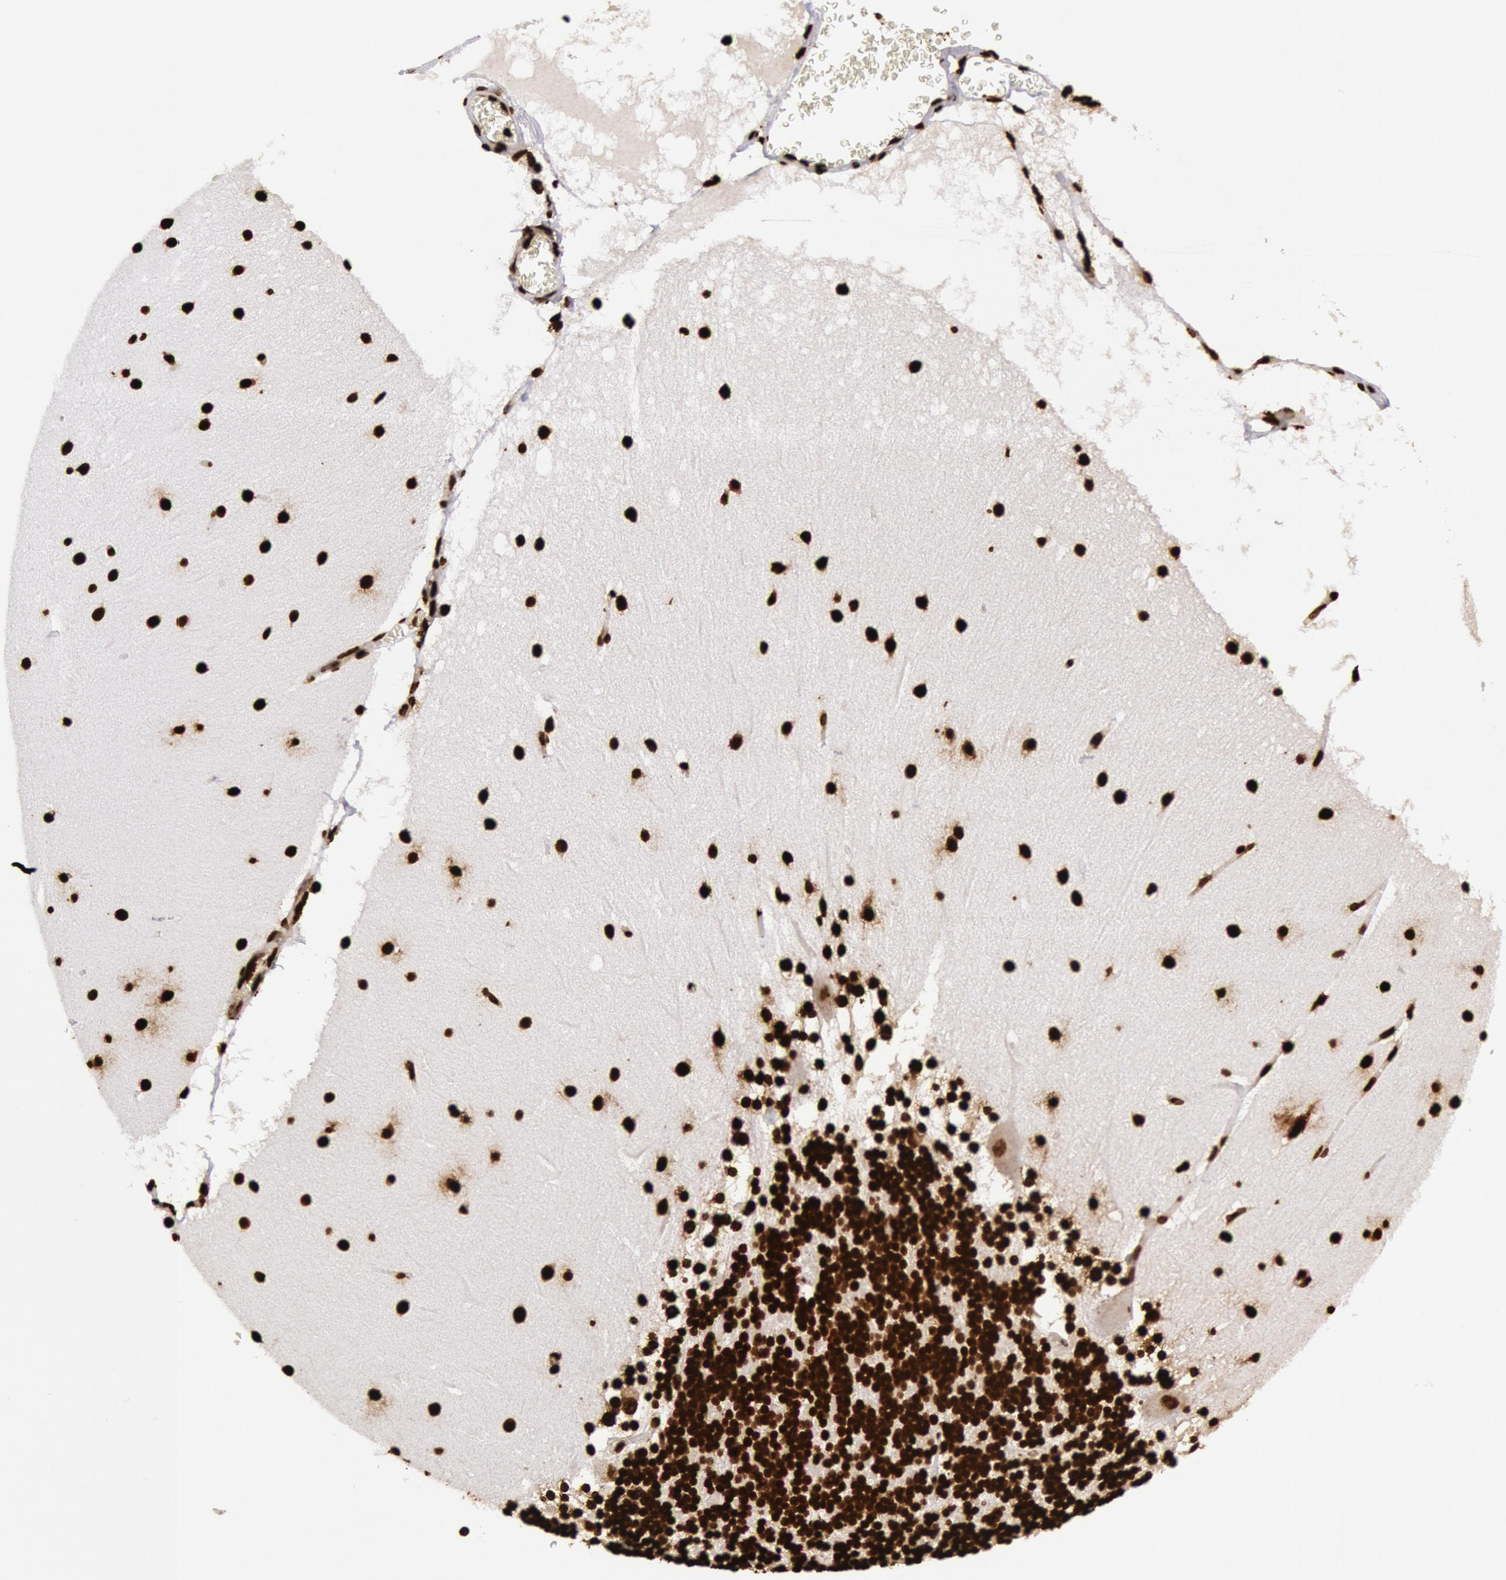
{"staining": {"intensity": "strong", "quantity": ">75%", "location": "nuclear"}, "tissue": "cerebellum", "cell_type": "Cells in granular layer", "image_type": "normal", "snomed": [{"axis": "morphology", "description": "Normal tissue, NOS"}, {"axis": "topography", "description": "Cerebellum"}], "caption": "A brown stain labels strong nuclear positivity of a protein in cells in granular layer of benign cerebellum. Immunohistochemistry stains the protein of interest in brown and the nuclei are stained blue.", "gene": "H3", "patient": {"sex": "female", "age": 19}}